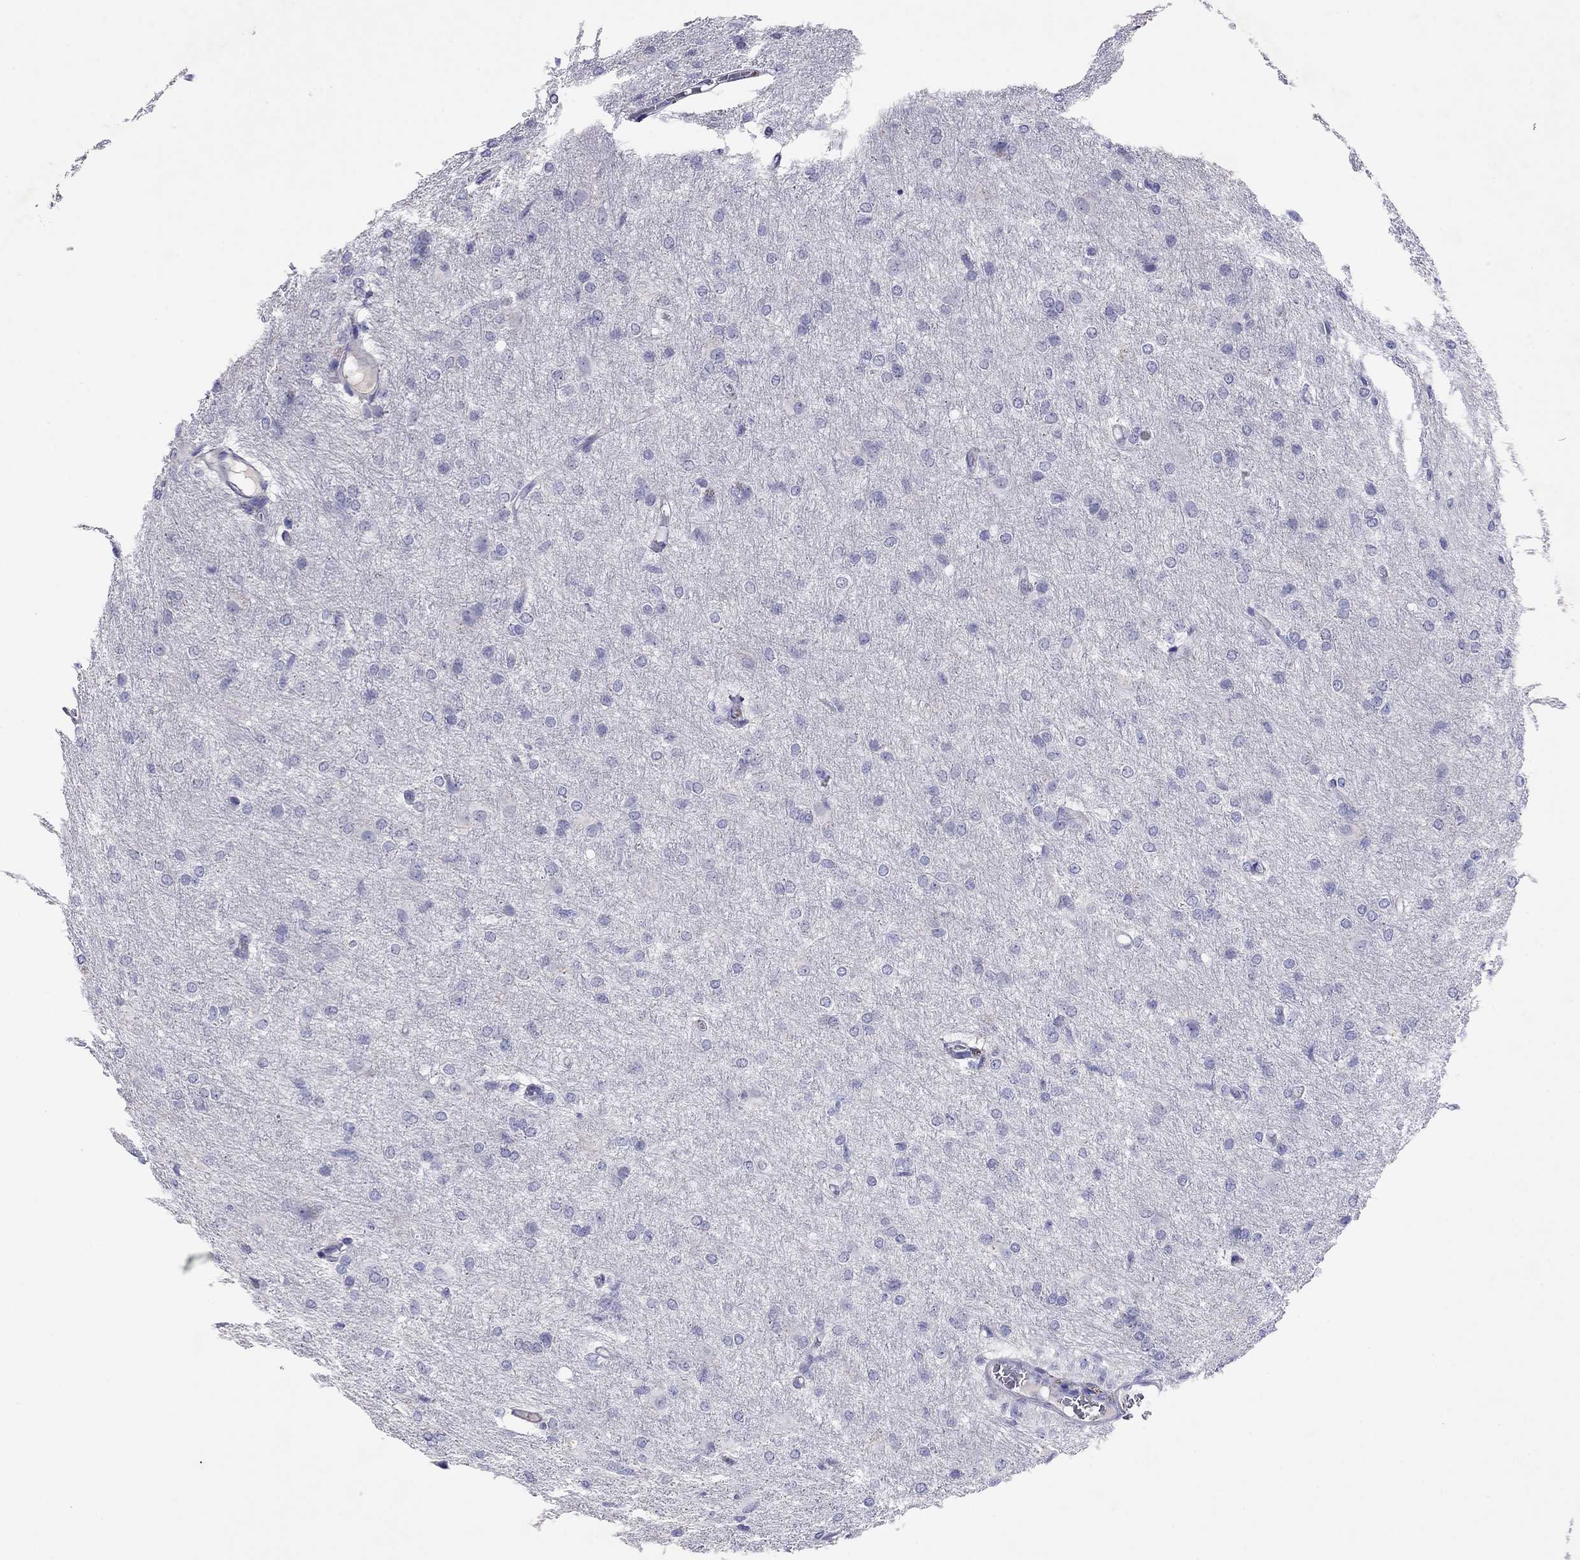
{"staining": {"intensity": "negative", "quantity": "none", "location": "none"}, "tissue": "glioma", "cell_type": "Tumor cells", "image_type": "cancer", "snomed": [{"axis": "morphology", "description": "Glioma, malignant, High grade"}, {"axis": "topography", "description": "Brain"}], "caption": "This is an immunohistochemistry (IHC) photomicrograph of malignant high-grade glioma. There is no positivity in tumor cells.", "gene": "CAPNS2", "patient": {"sex": "male", "age": 68}}